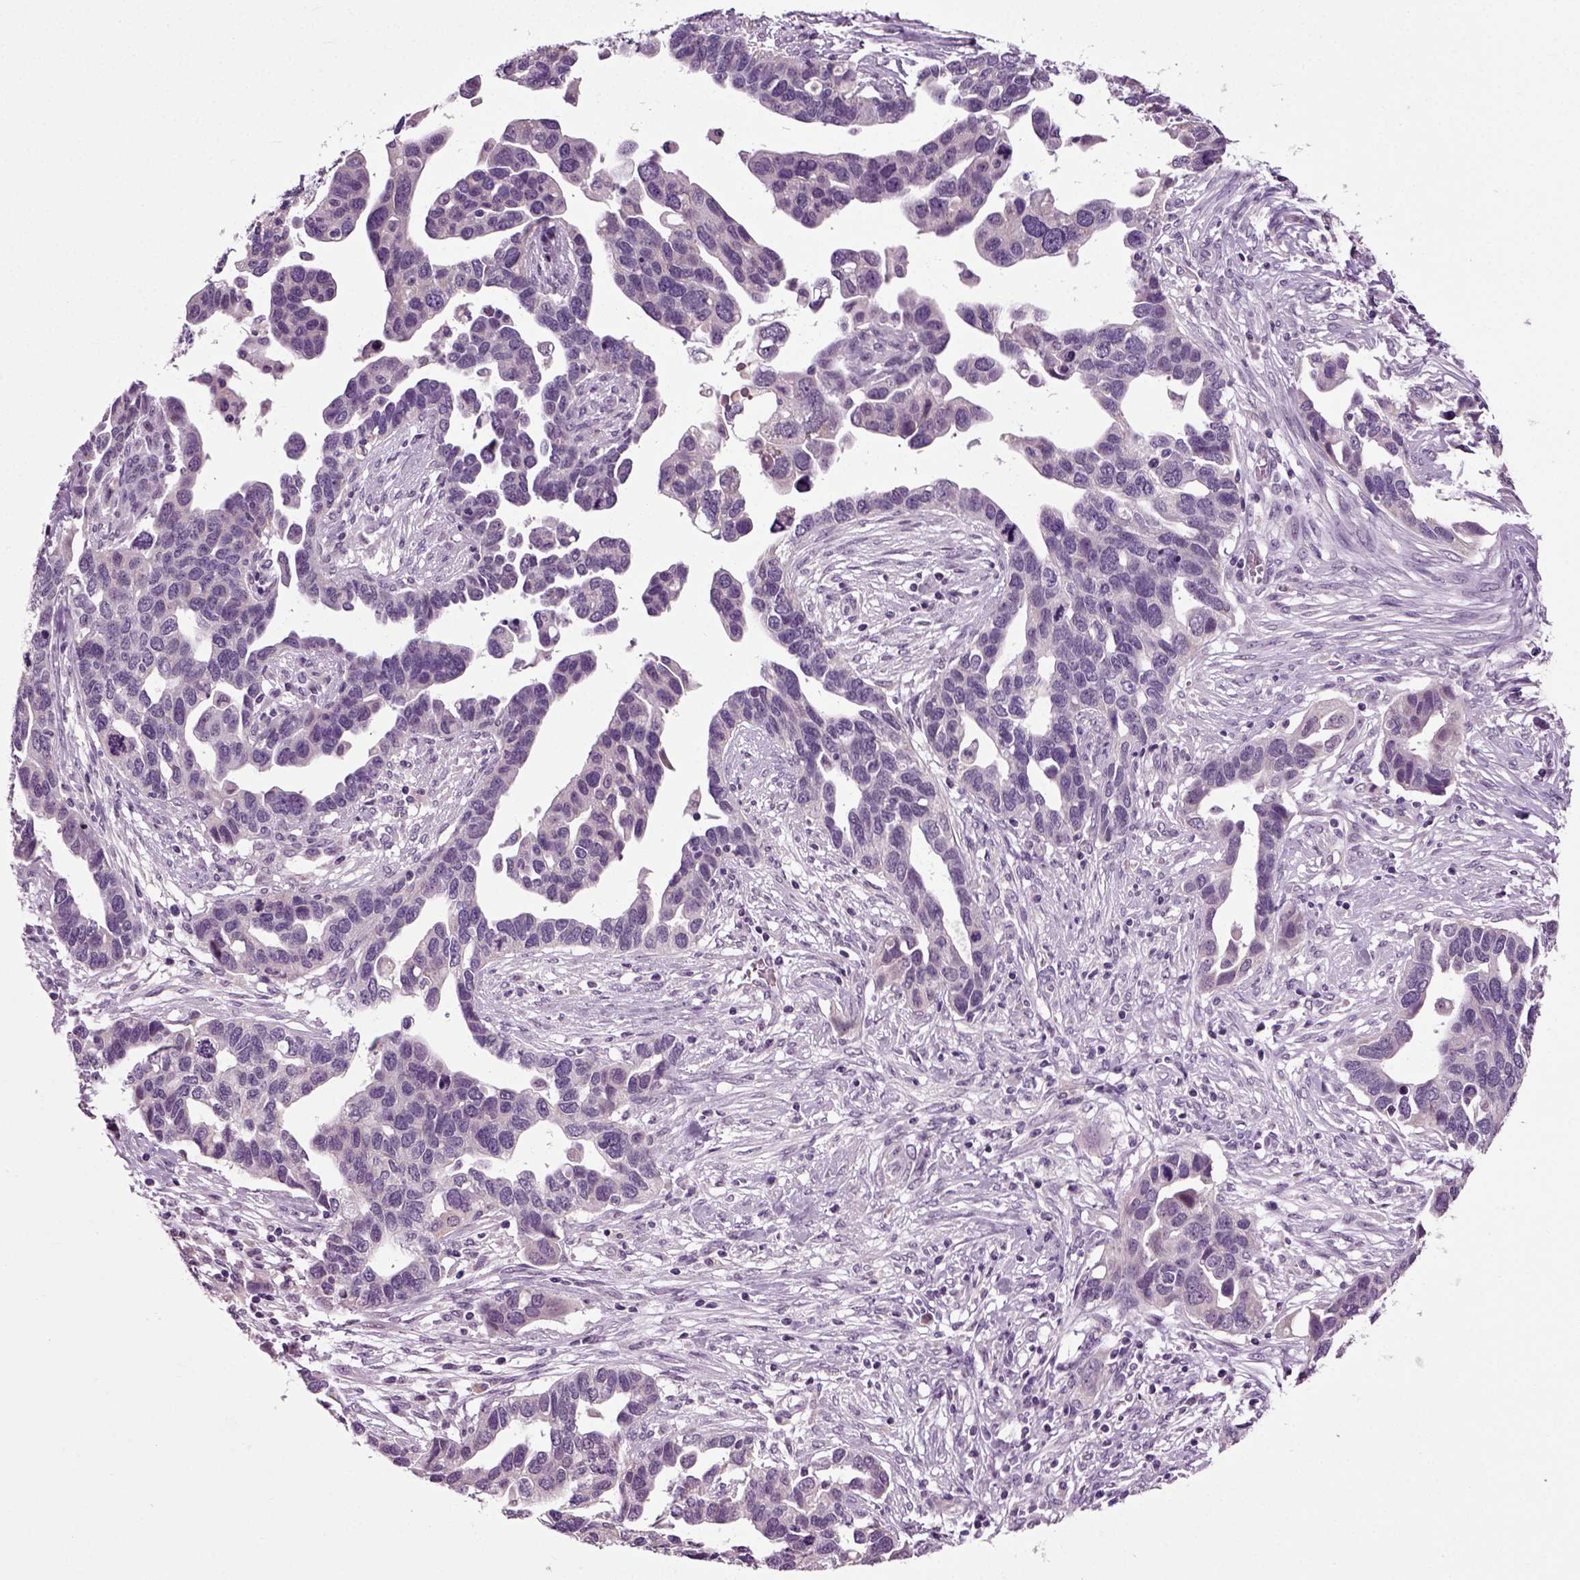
{"staining": {"intensity": "negative", "quantity": "none", "location": "none"}, "tissue": "ovarian cancer", "cell_type": "Tumor cells", "image_type": "cancer", "snomed": [{"axis": "morphology", "description": "Cystadenocarcinoma, serous, NOS"}, {"axis": "topography", "description": "Ovary"}], "caption": "A photomicrograph of ovarian cancer stained for a protein reveals no brown staining in tumor cells.", "gene": "SPATA17", "patient": {"sex": "female", "age": 54}}